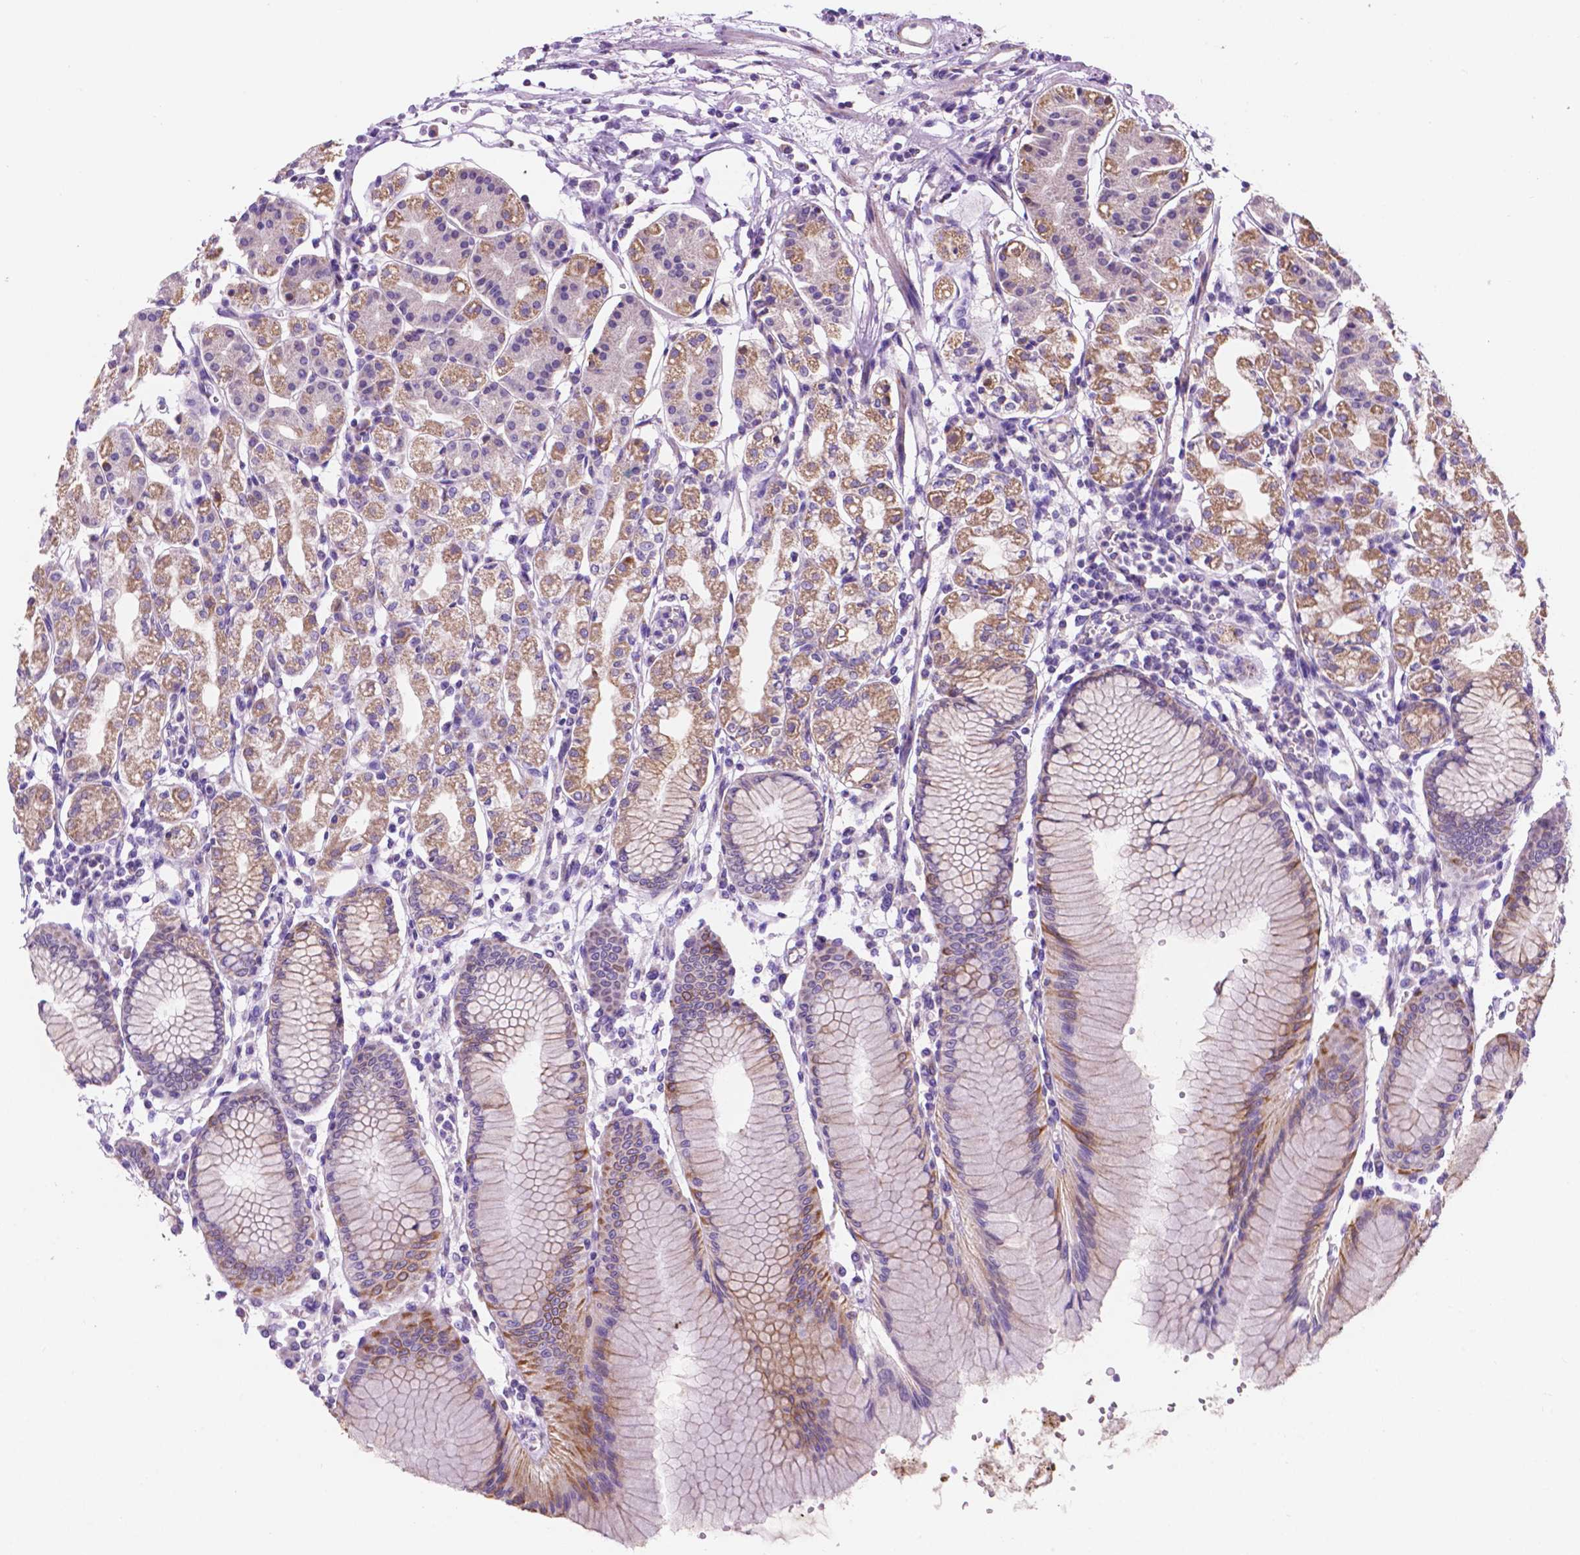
{"staining": {"intensity": "moderate", "quantity": "25%-75%", "location": "cytoplasmic/membranous"}, "tissue": "stomach", "cell_type": "Glandular cells", "image_type": "normal", "snomed": [{"axis": "morphology", "description": "Normal tissue, NOS"}, {"axis": "topography", "description": "Skeletal muscle"}, {"axis": "topography", "description": "Stomach"}], "caption": "DAB immunohistochemical staining of unremarkable human stomach reveals moderate cytoplasmic/membranous protein staining in about 25%-75% of glandular cells.", "gene": "TRPV5", "patient": {"sex": "female", "age": 57}}